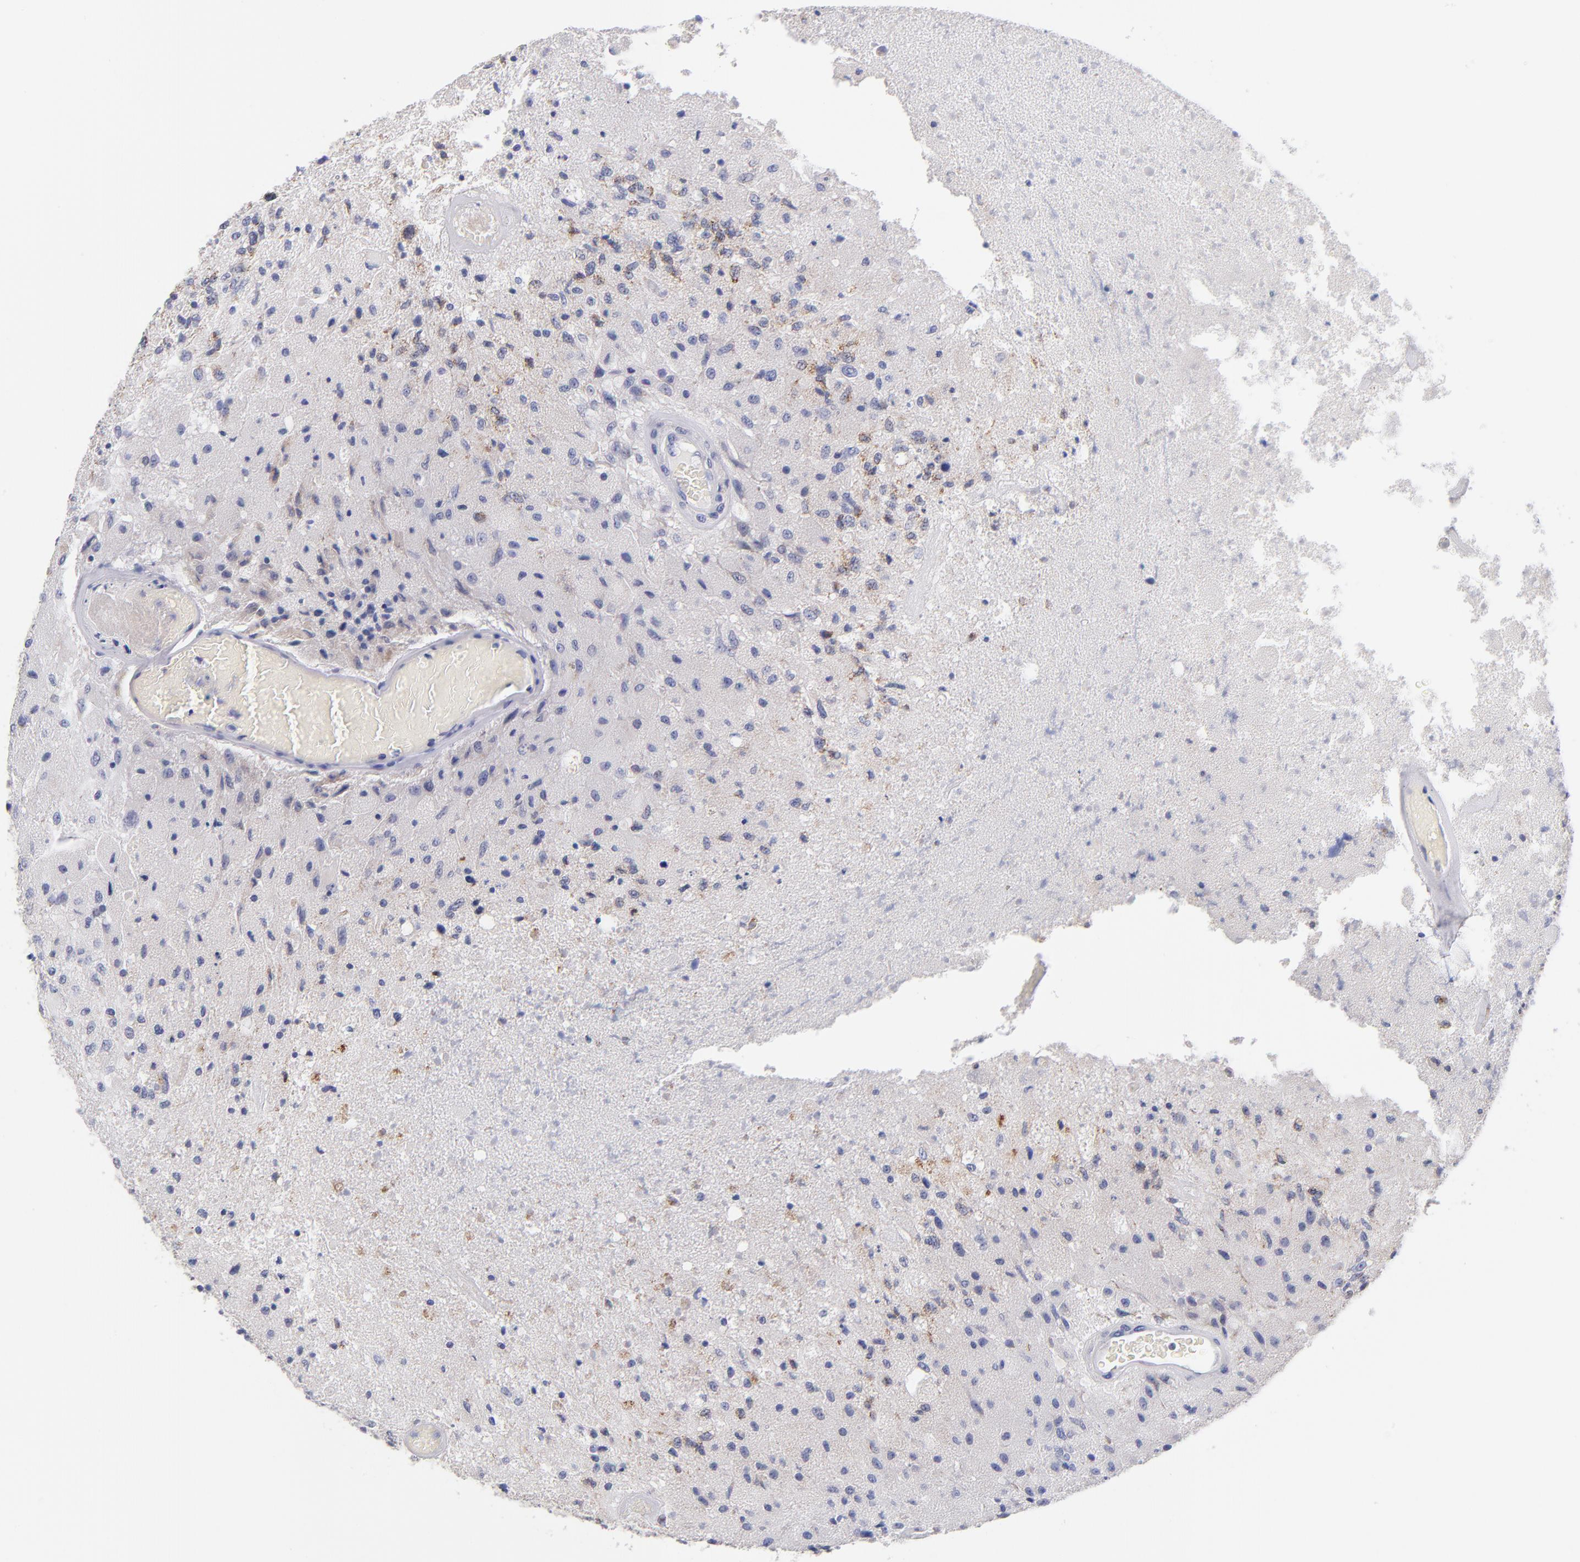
{"staining": {"intensity": "weak", "quantity": "<25%", "location": "cytoplasmic/membranous"}, "tissue": "glioma", "cell_type": "Tumor cells", "image_type": "cancer", "snomed": [{"axis": "morphology", "description": "Normal tissue, NOS"}, {"axis": "morphology", "description": "Glioma, malignant, High grade"}, {"axis": "topography", "description": "Cerebral cortex"}], "caption": "This micrograph is of glioma stained with IHC to label a protein in brown with the nuclei are counter-stained blue. There is no expression in tumor cells.", "gene": "BID", "patient": {"sex": "male", "age": 77}}